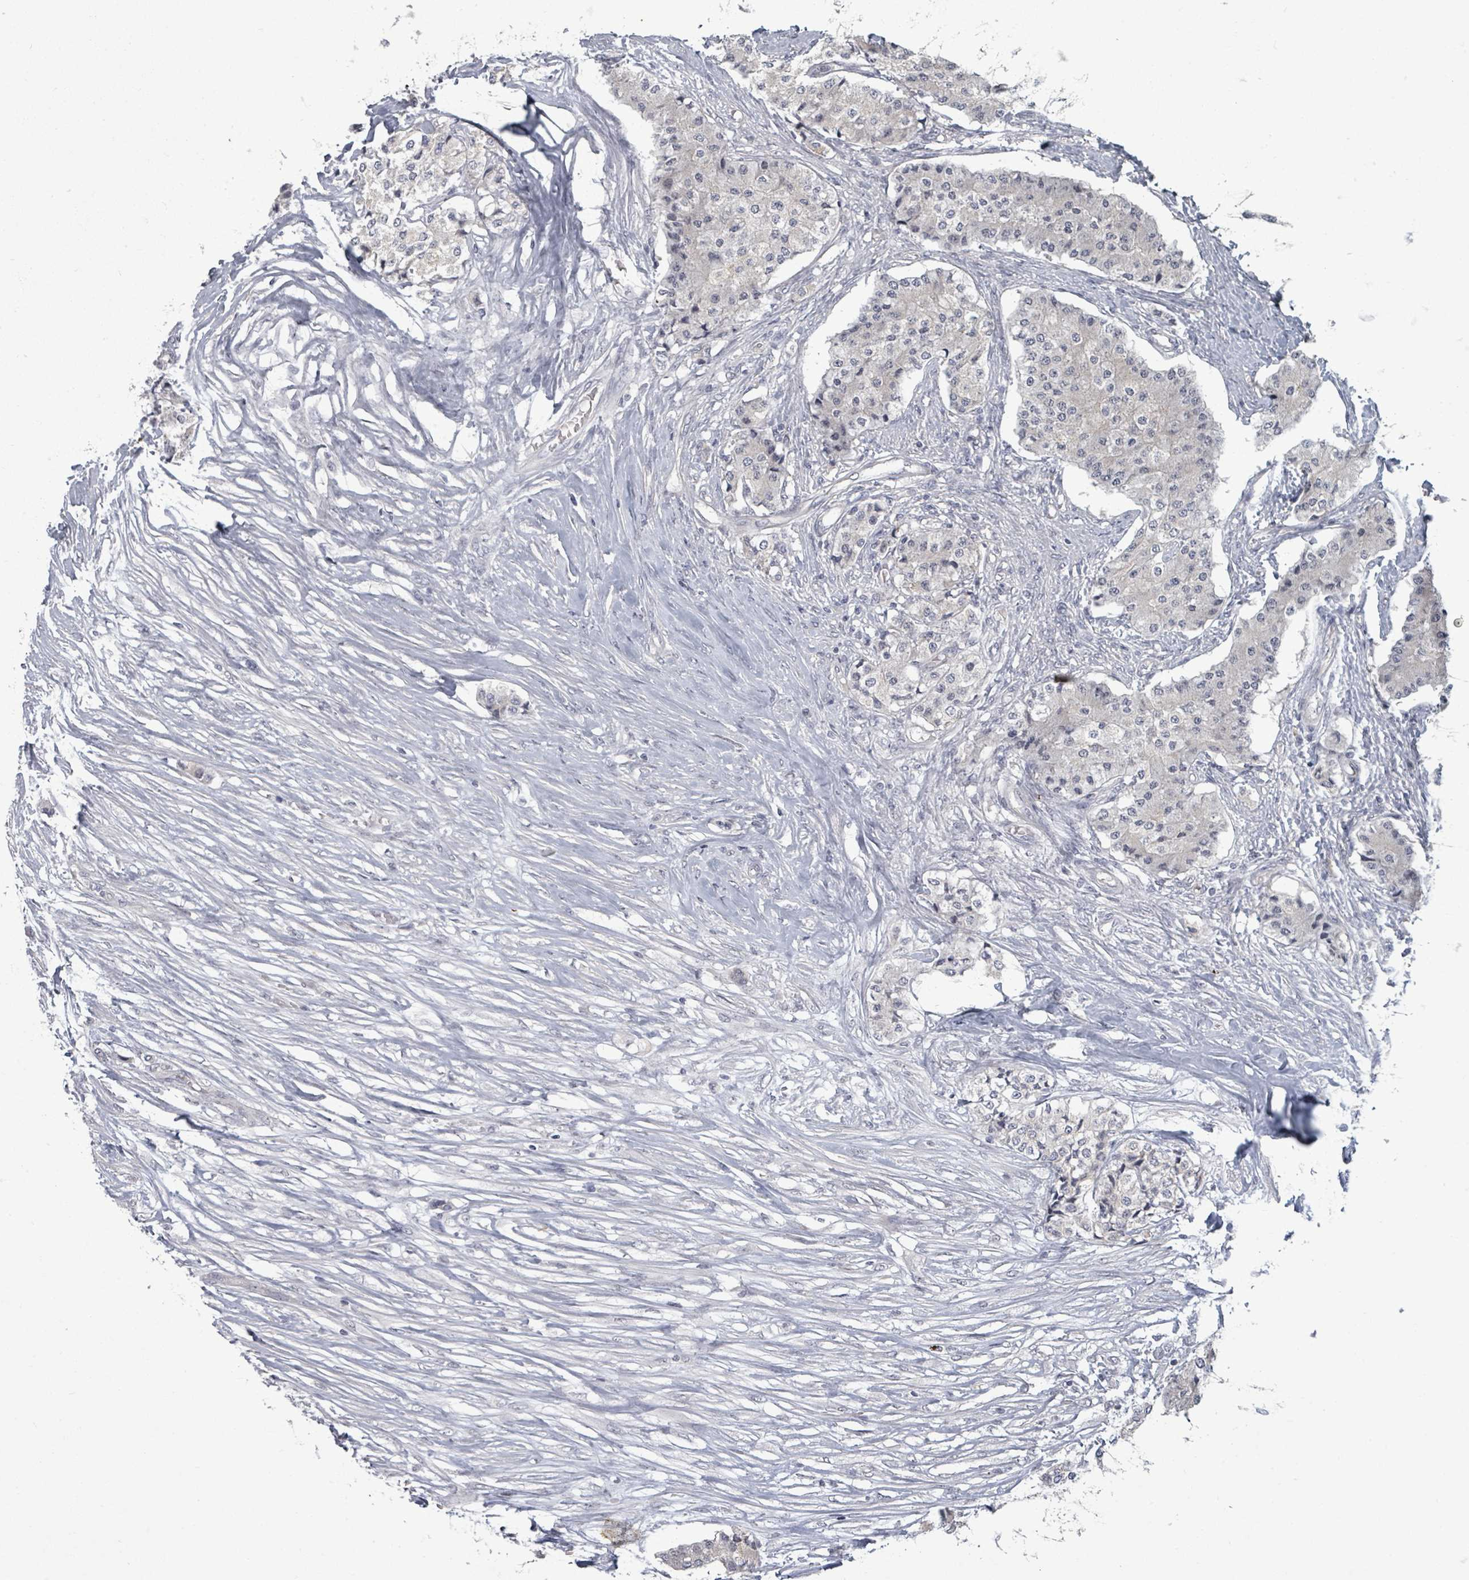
{"staining": {"intensity": "negative", "quantity": "none", "location": "none"}, "tissue": "carcinoid", "cell_type": "Tumor cells", "image_type": "cancer", "snomed": [{"axis": "morphology", "description": "Carcinoid, malignant, NOS"}, {"axis": "topography", "description": "Colon"}], "caption": "High power microscopy micrograph of an immunohistochemistry image of carcinoid (malignant), revealing no significant positivity in tumor cells.", "gene": "ASB12", "patient": {"sex": "female", "age": 52}}